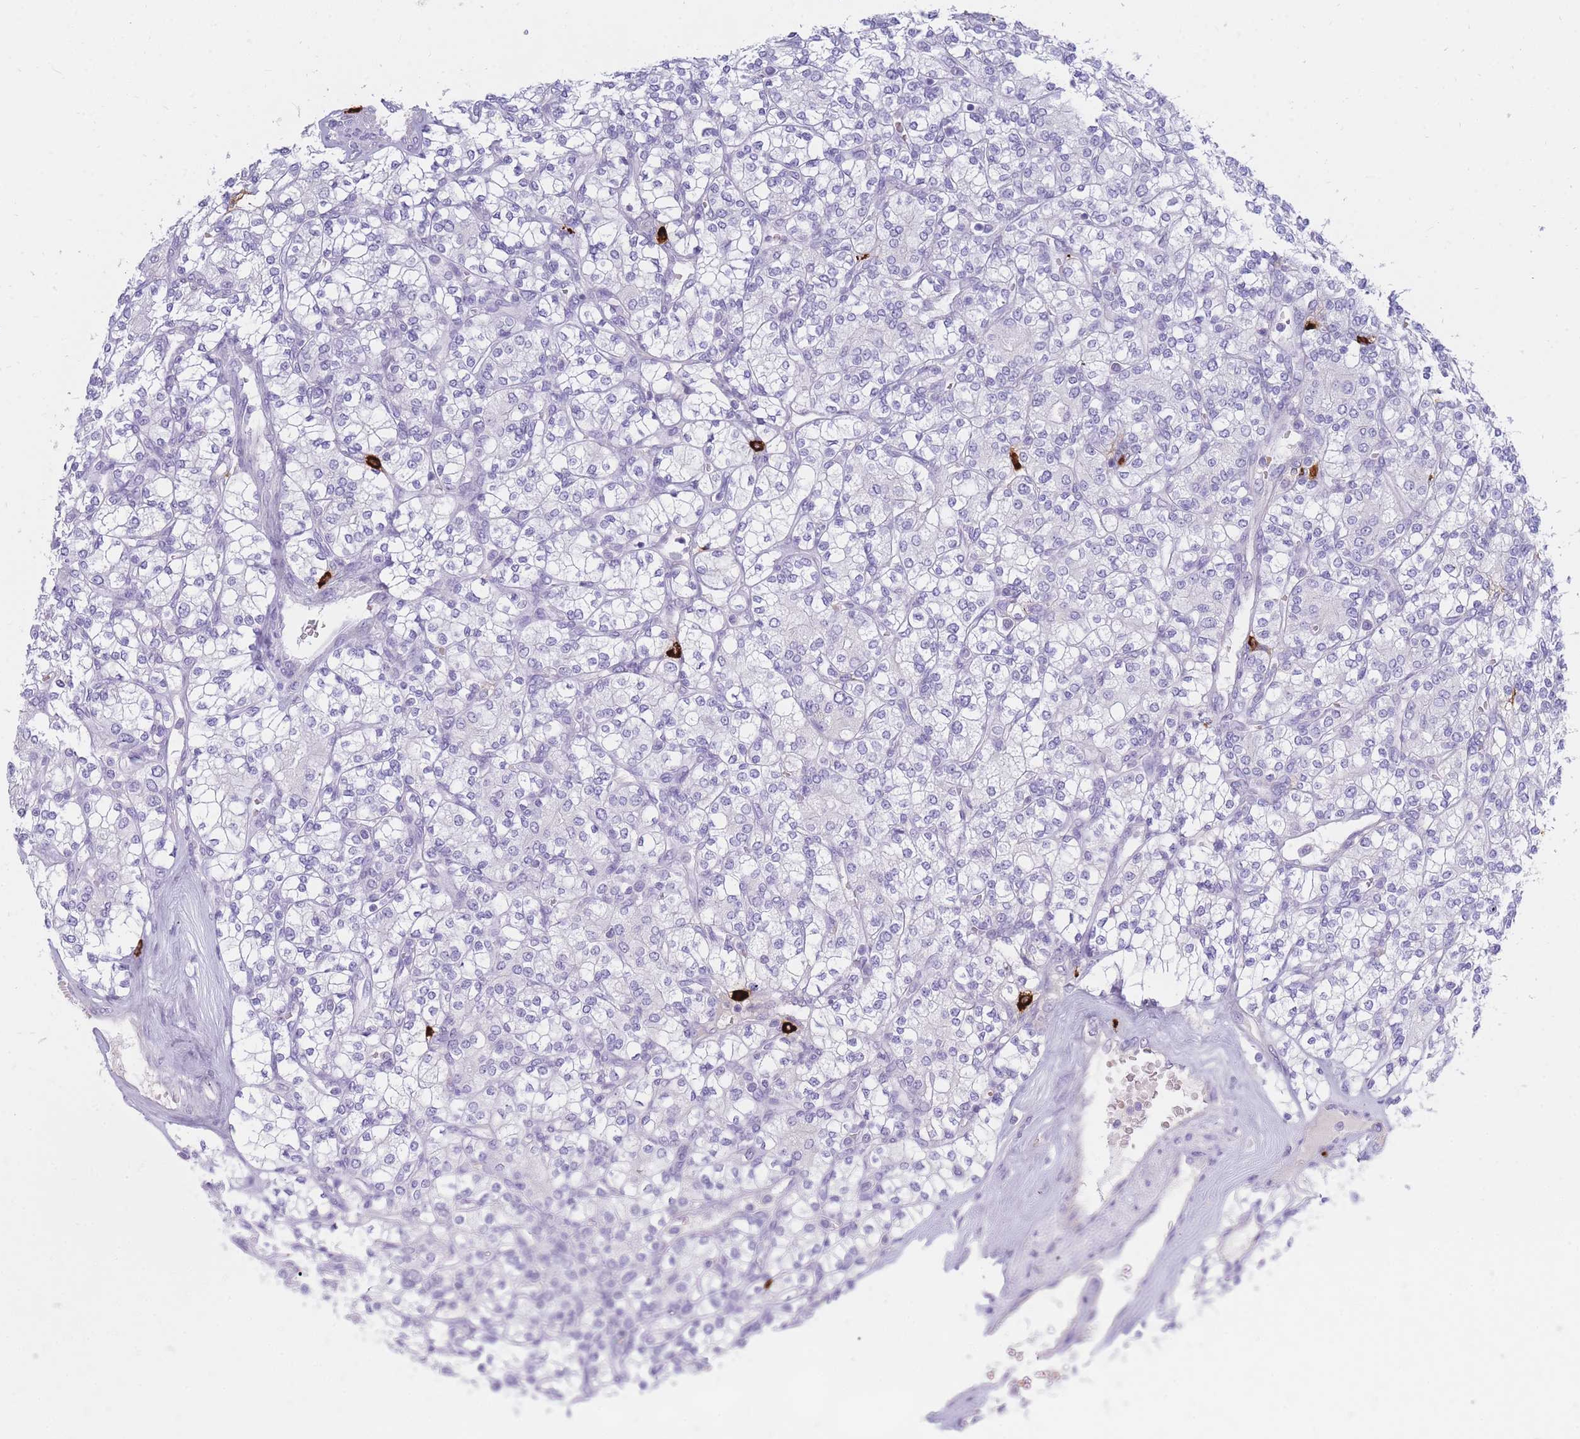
{"staining": {"intensity": "negative", "quantity": "none", "location": "none"}, "tissue": "renal cancer", "cell_type": "Tumor cells", "image_type": "cancer", "snomed": [{"axis": "morphology", "description": "Adenocarcinoma, NOS"}, {"axis": "topography", "description": "Kidney"}], "caption": "High power microscopy image of an immunohistochemistry (IHC) image of renal cancer, revealing no significant positivity in tumor cells.", "gene": "TPSD1", "patient": {"sex": "male", "age": 77}}